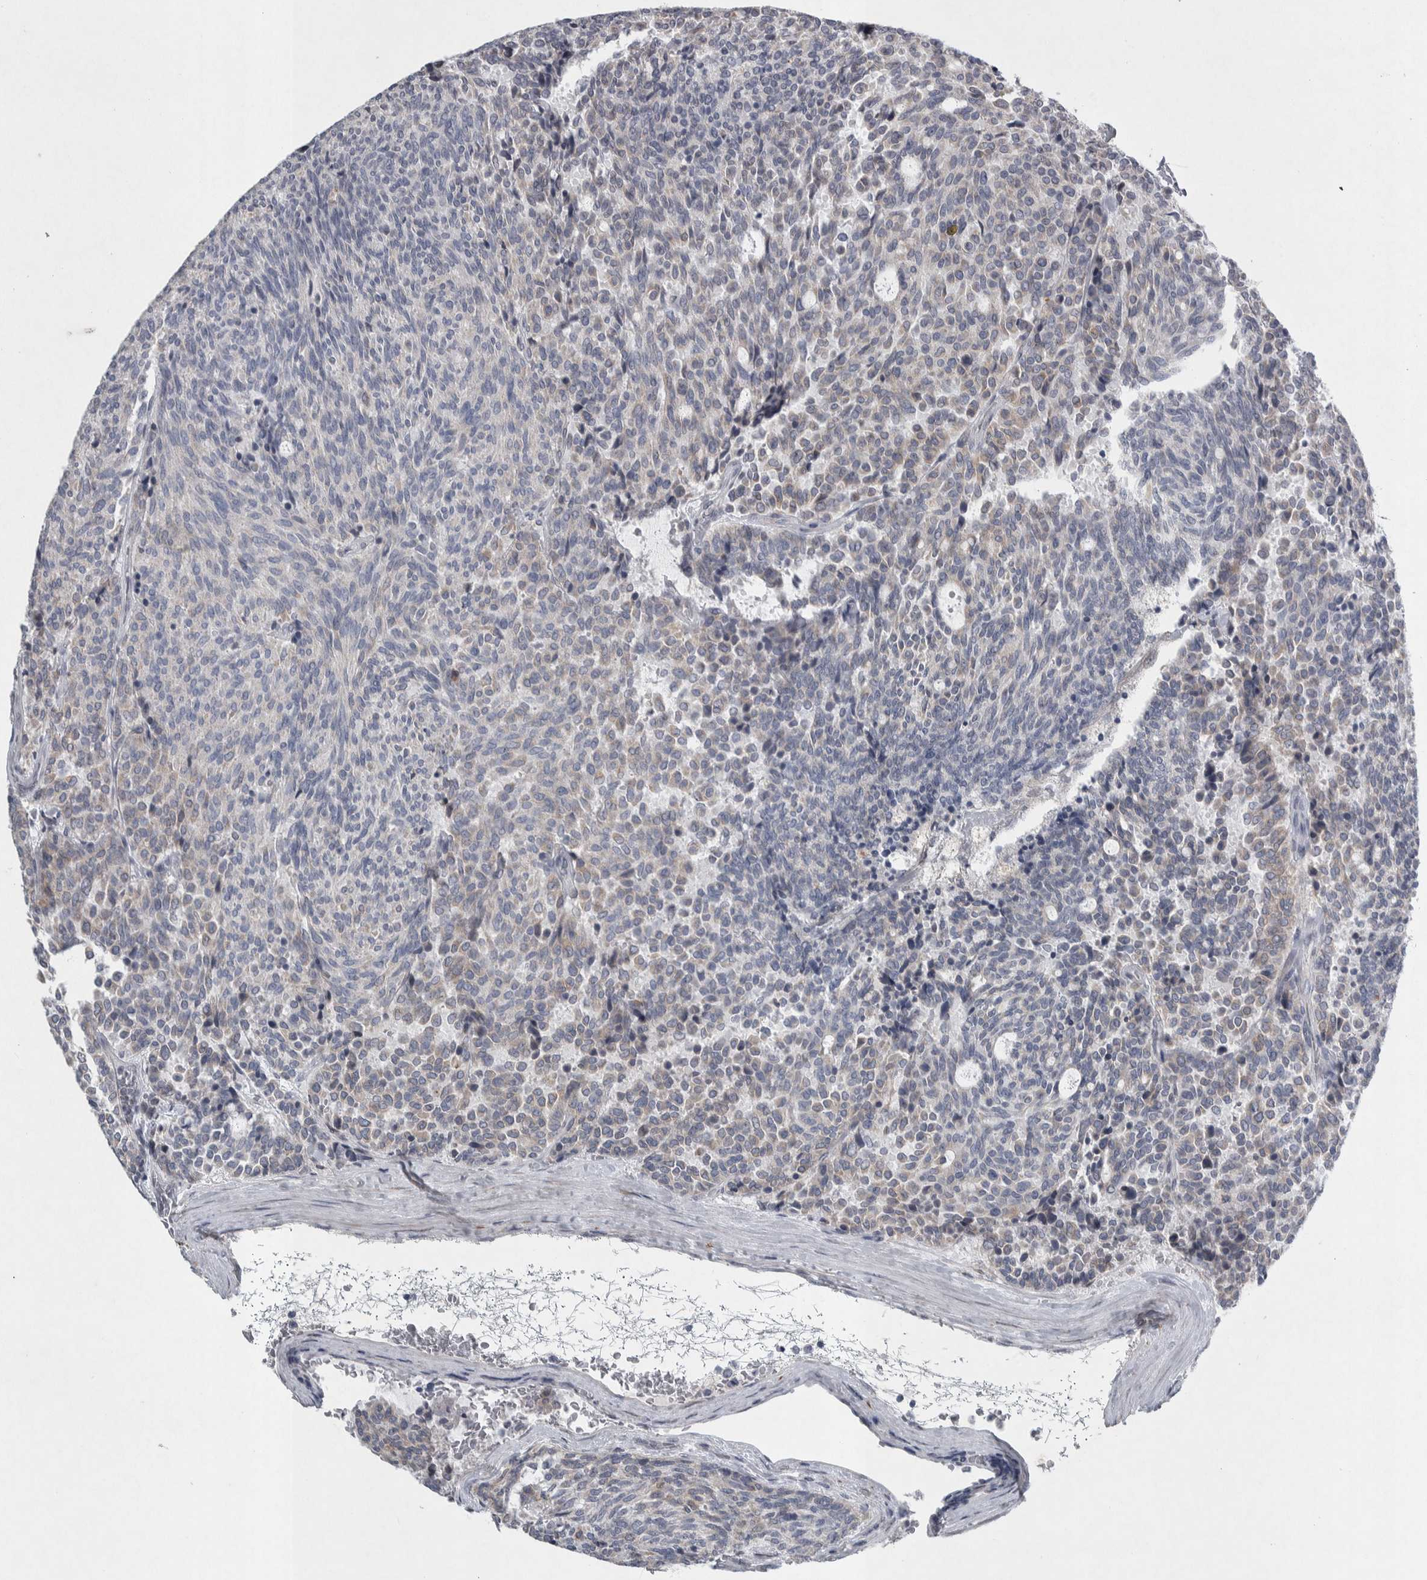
{"staining": {"intensity": "negative", "quantity": "none", "location": "none"}, "tissue": "carcinoid", "cell_type": "Tumor cells", "image_type": "cancer", "snomed": [{"axis": "morphology", "description": "Carcinoid, malignant, NOS"}, {"axis": "topography", "description": "Pancreas"}], "caption": "An IHC micrograph of carcinoid is shown. There is no staining in tumor cells of carcinoid. (DAB (3,3'-diaminobenzidine) immunohistochemistry visualized using brightfield microscopy, high magnification).", "gene": "SIGMAR1", "patient": {"sex": "female", "age": 54}}